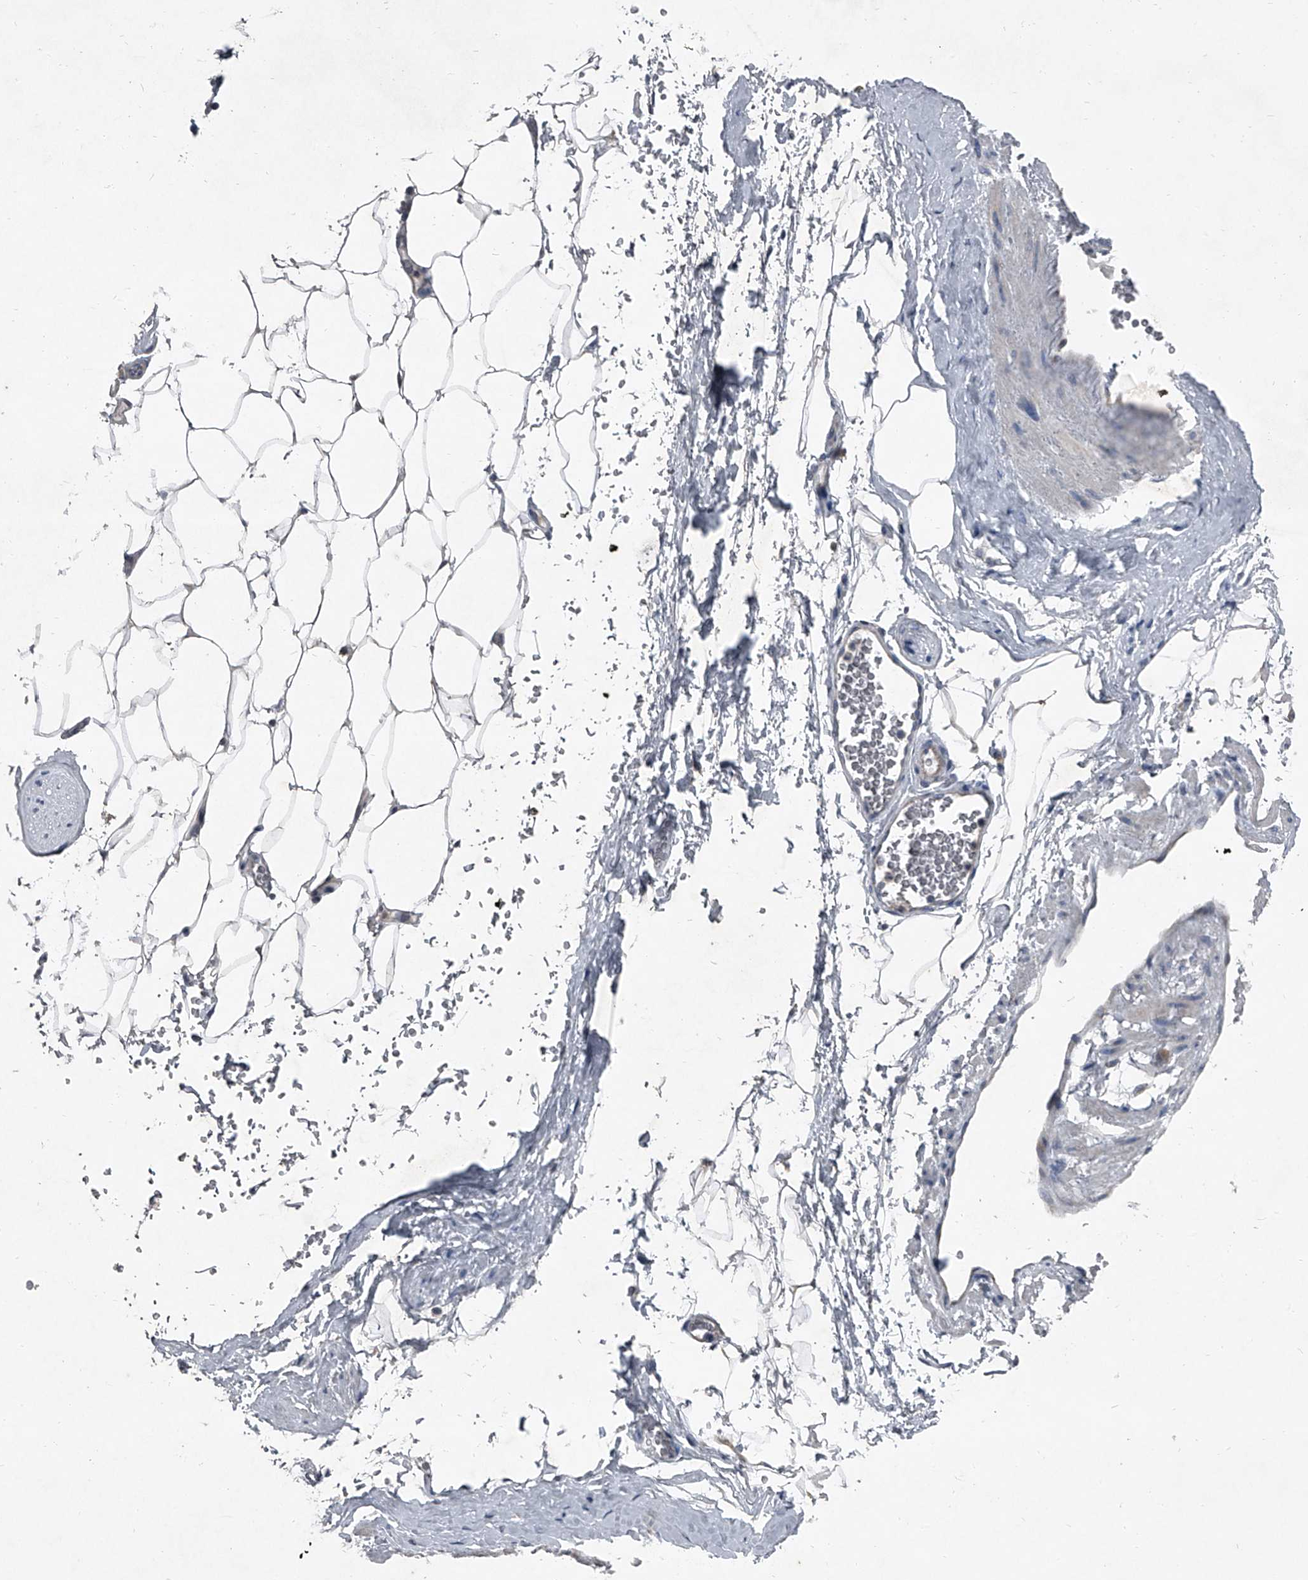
{"staining": {"intensity": "negative", "quantity": "none", "location": "none"}, "tissue": "adipose tissue", "cell_type": "Adipocytes", "image_type": "normal", "snomed": [{"axis": "morphology", "description": "Normal tissue, NOS"}, {"axis": "morphology", "description": "Adenocarcinoma, Low grade"}, {"axis": "topography", "description": "Prostate"}, {"axis": "topography", "description": "Peripheral nerve tissue"}], "caption": "Protein analysis of benign adipose tissue reveals no significant staining in adipocytes. (DAB (3,3'-diaminobenzidine) immunohistochemistry visualized using brightfield microscopy, high magnification).", "gene": "HEPHL1", "patient": {"sex": "male", "age": 63}}